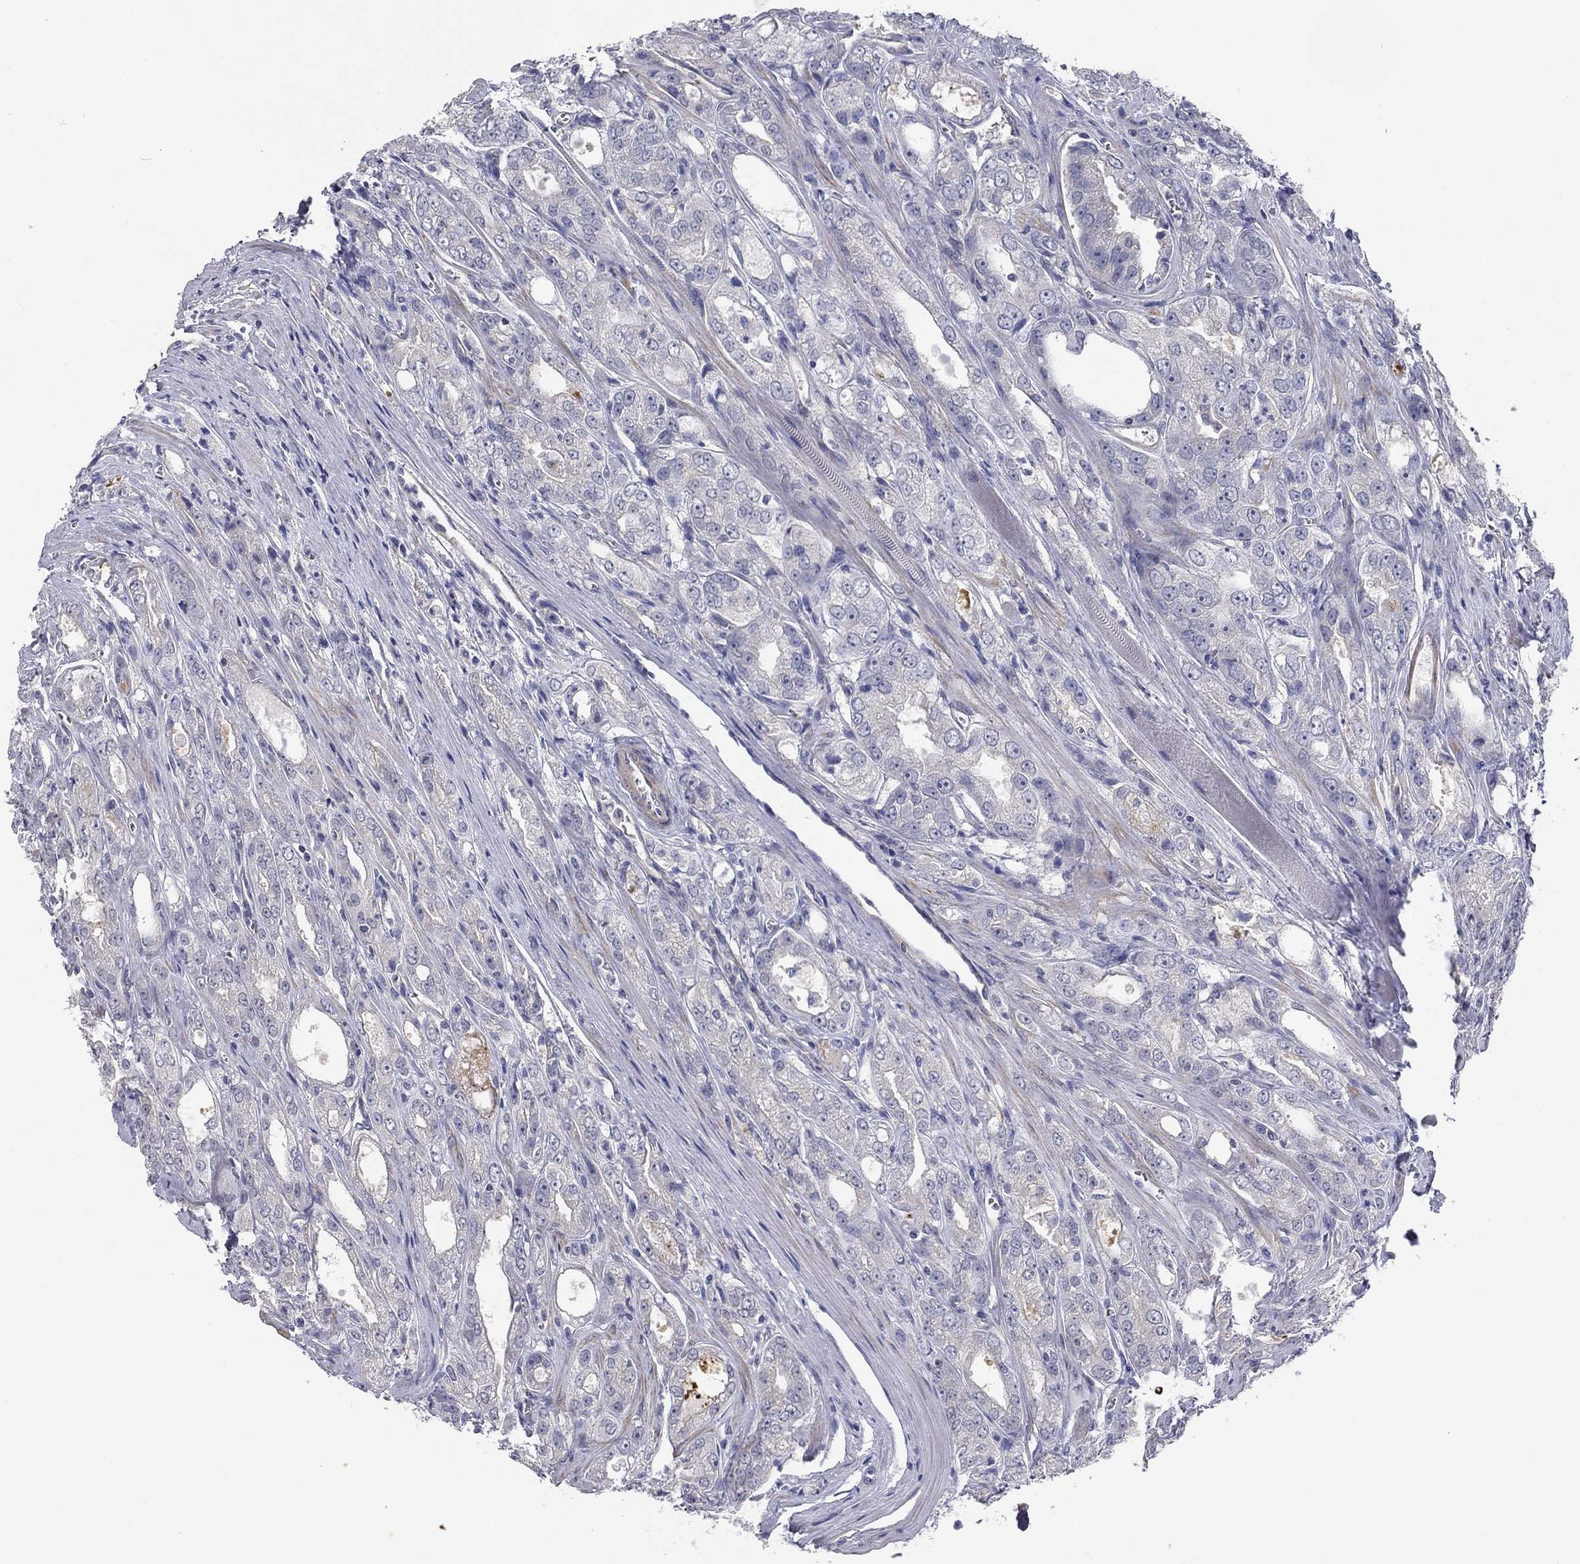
{"staining": {"intensity": "negative", "quantity": "none", "location": "none"}, "tissue": "prostate cancer", "cell_type": "Tumor cells", "image_type": "cancer", "snomed": [{"axis": "morphology", "description": "Adenocarcinoma, NOS"}, {"axis": "morphology", "description": "Adenocarcinoma, High grade"}, {"axis": "topography", "description": "Prostate"}], "caption": "The histopathology image exhibits no significant staining in tumor cells of prostate cancer (high-grade adenocarcinoma).", "gene": "GRK7", "patient": {"sex": "male", "age": 70}}